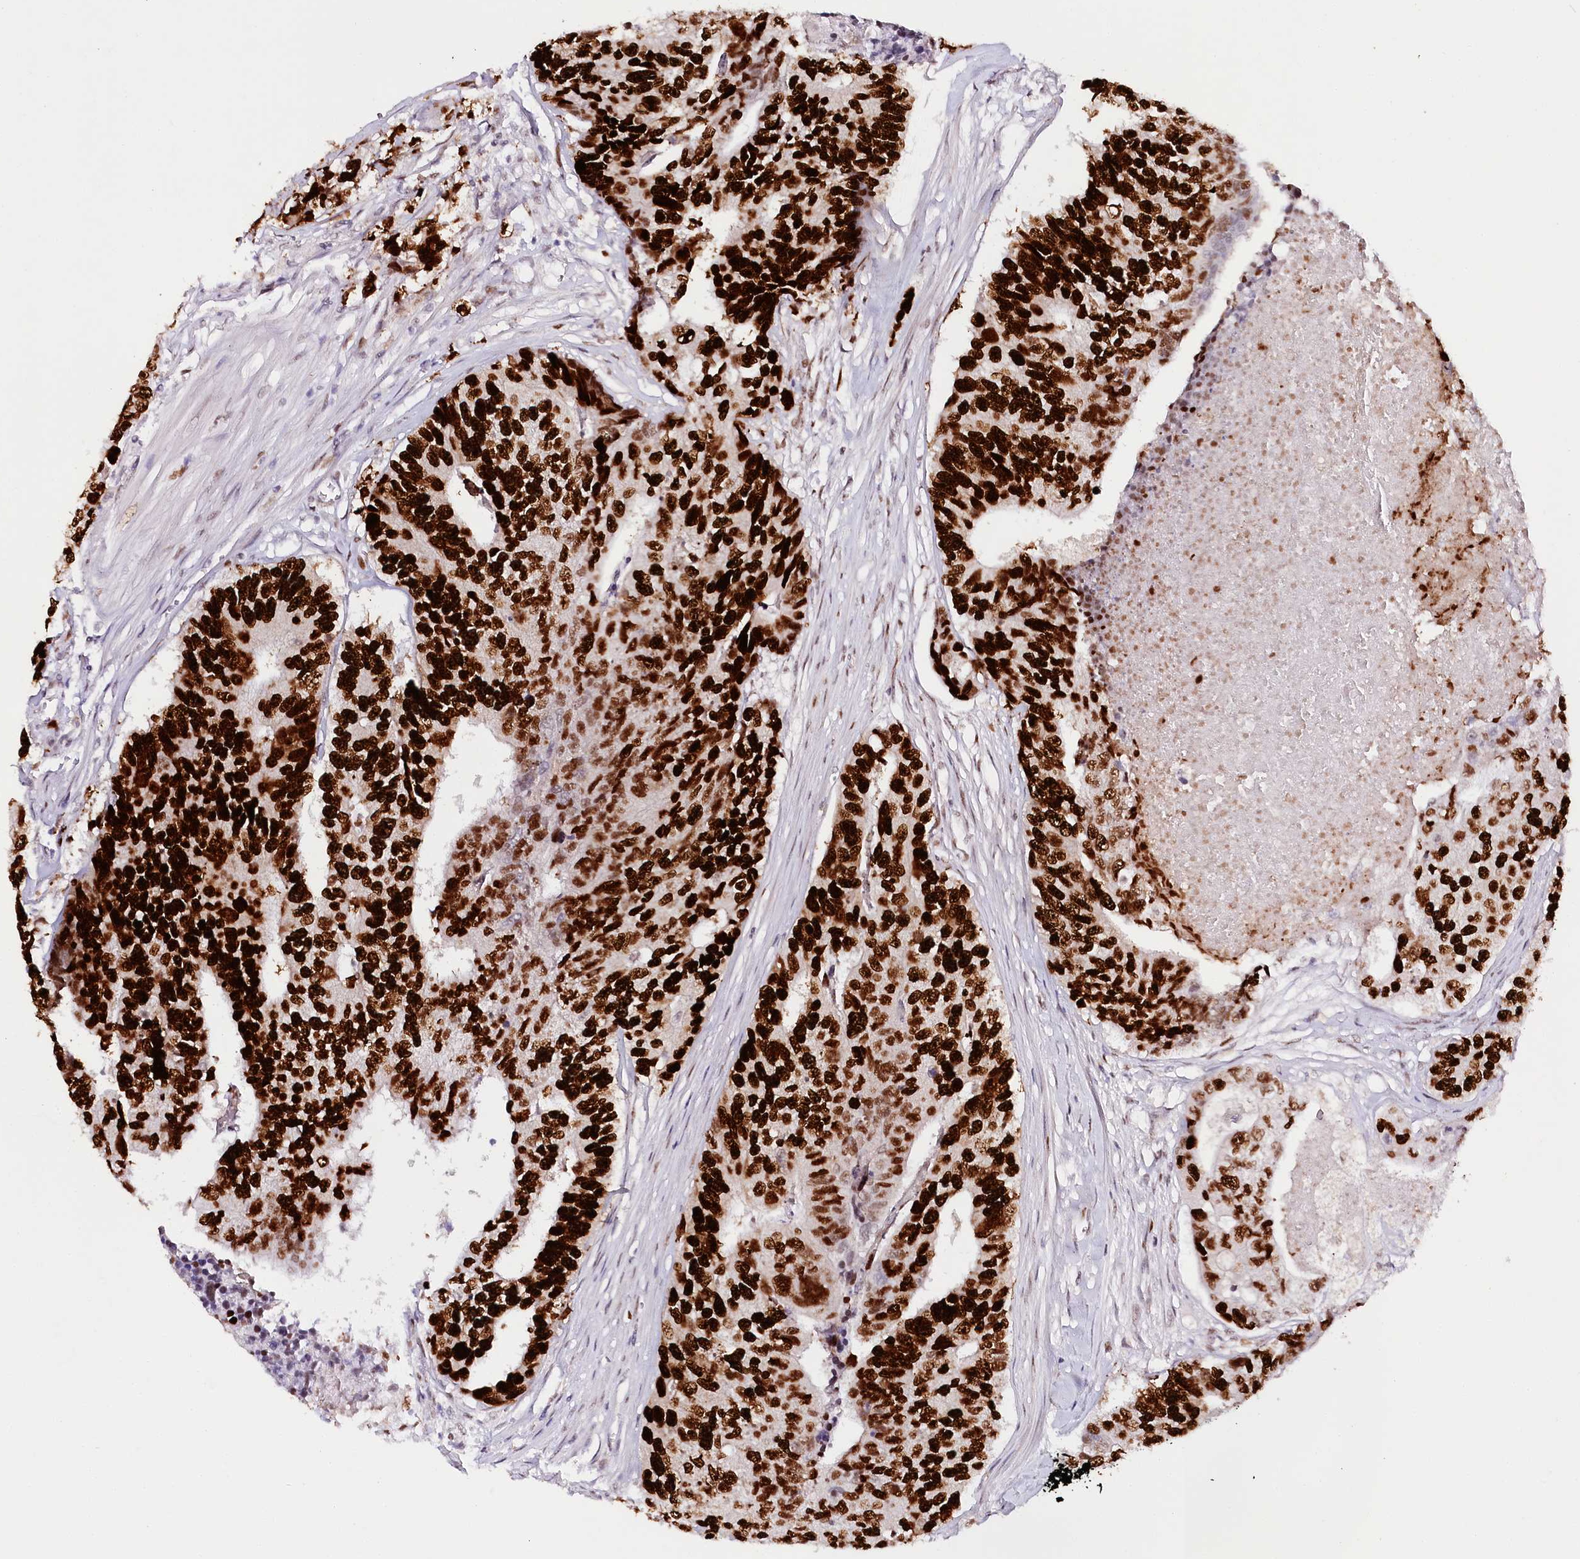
{"staining": {"intensity": "strong", "quantity": ">75%", "location": "nuclear"}, "tissue": "colorectal cancer", "cell_type": "Tumor cells", "image_type": "cancer", "snomed": [{"axis": "morphology", "description": "Adenocarcinoma, NOS"}, {"axis": "topography", "description": "Colon"}], "caption": "Colorectal cancer (adenocarcinoma) stained with a brown dye exhibits strong nuclear positive staining in about >75% of tumor cells.", "gene": "TP53", "patient": {"sex": "female", "age": 67}}